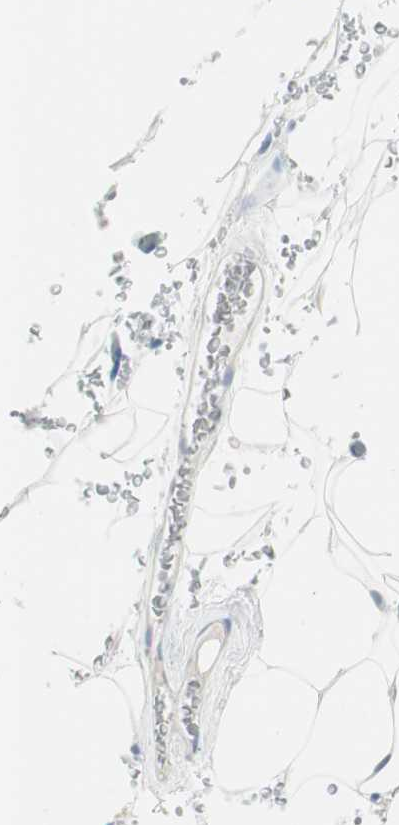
{"staining": {"intensity": "negative", "quantity": "none", "location": "none"}, "tissue": "adipose tissue", "cell_type": "Adipocytes", "image_type": "normal", "snomed": [{"axis": "morphology", "description": "Normal tissue, NOS"}, {"axis": "topography", "description": "Peripheral nerve tissue"}], "caption": "IHC image of normal adipose tissue stained for a protein (brown), which demonstrates no positivity in adipocytes. (DAB IHC with hematoxylin counter stain).", "gene": "AGR2", "patient": {"sex": "male", "age": 70}}